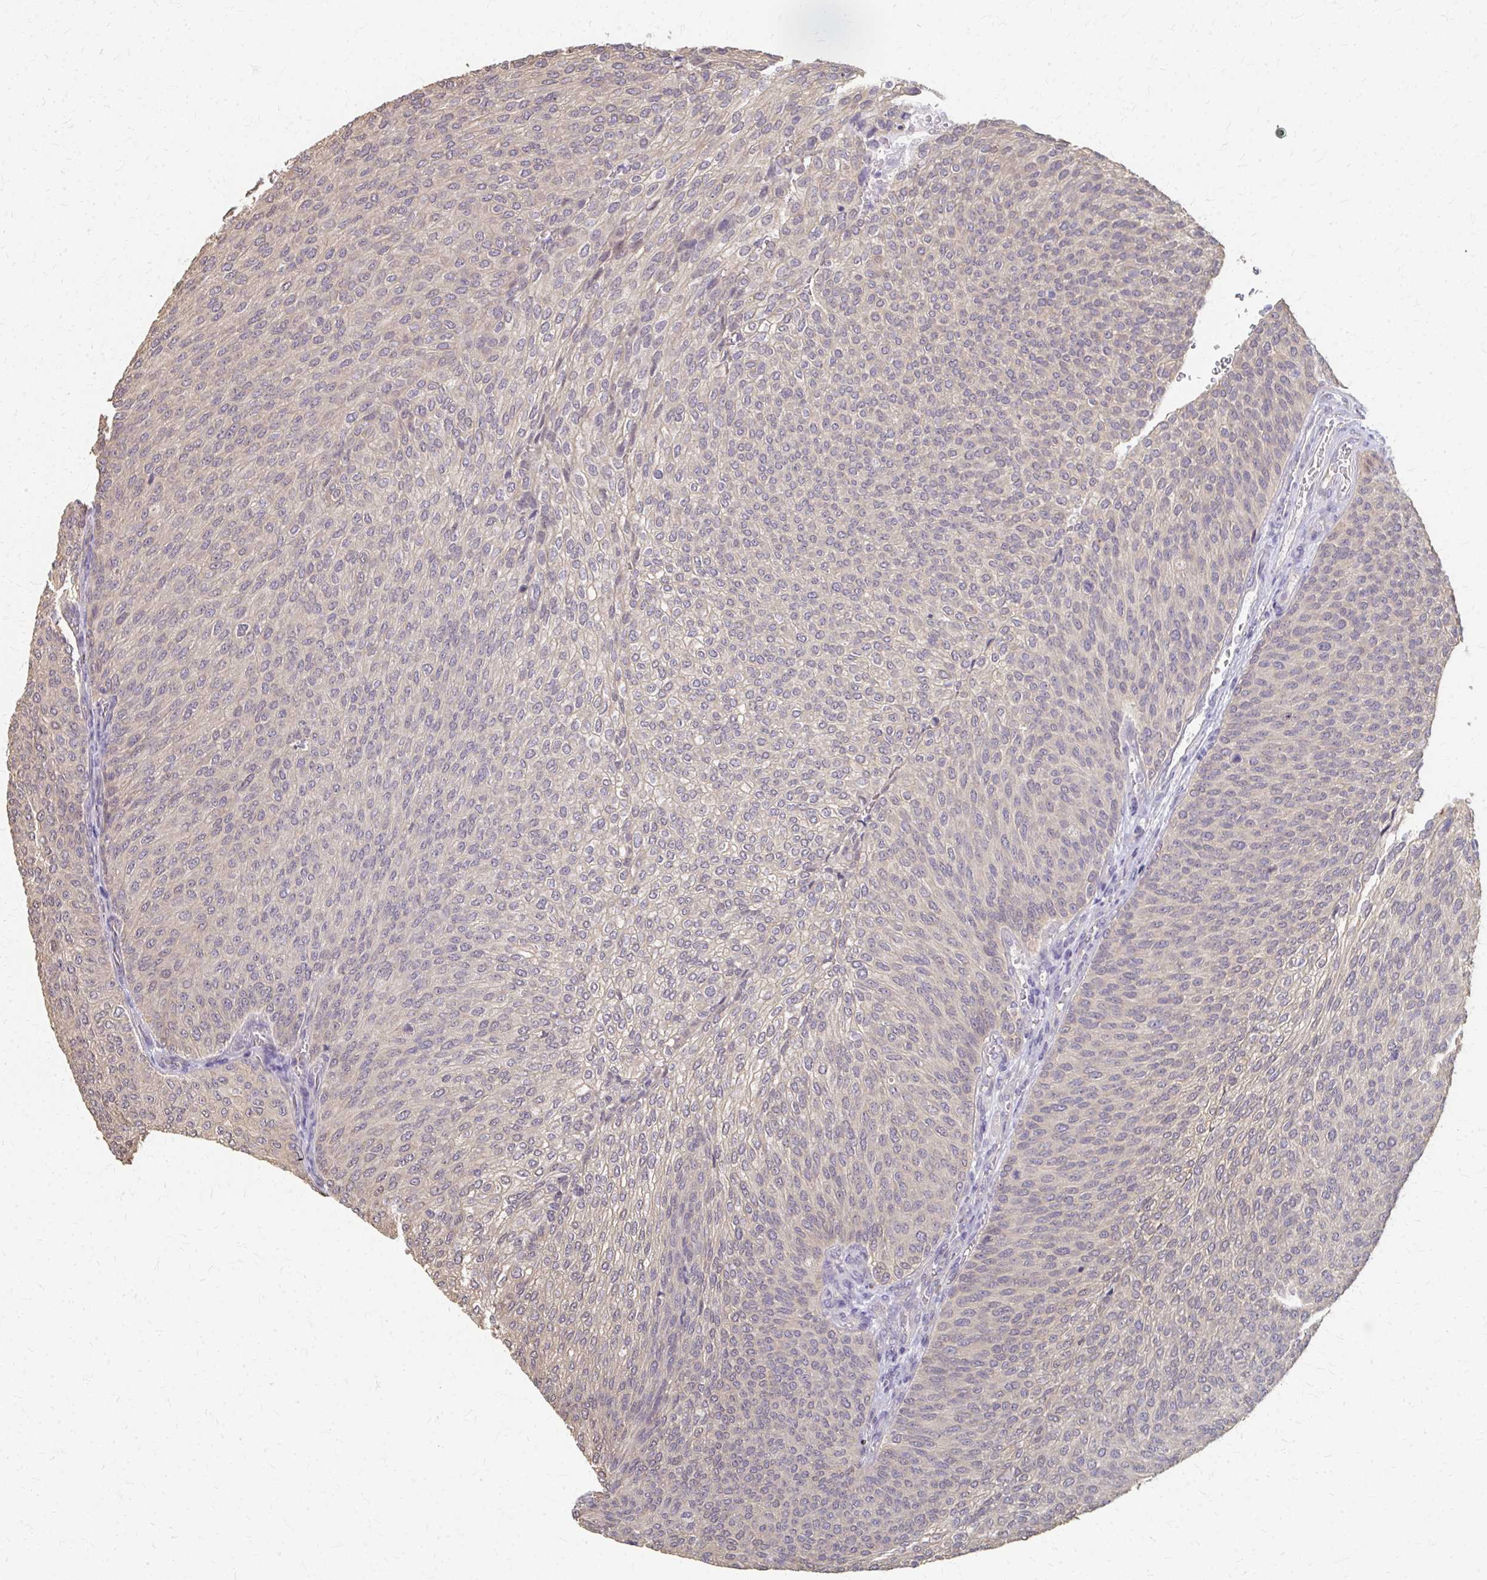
{"staining": {"intensity": "negative", "quantity": "none", "location": "none"}, "tissue": "urothelial cancer", "cell_type": "Tumor cells", "image_type": "cancer", "snomed": [{"axis": "morphology", "description": "Urothelial carcinoma, High grade"}, {"axis": "topography", "description": "Urinary bladder"}], "caption": "Human urothelial carcinoma (high-grade) stained for a protein using immunohistochemistry reveals no staining in tumor cells.", "gene": "RABGAP1L", "patient": {"sex": "female", "age": 79}}